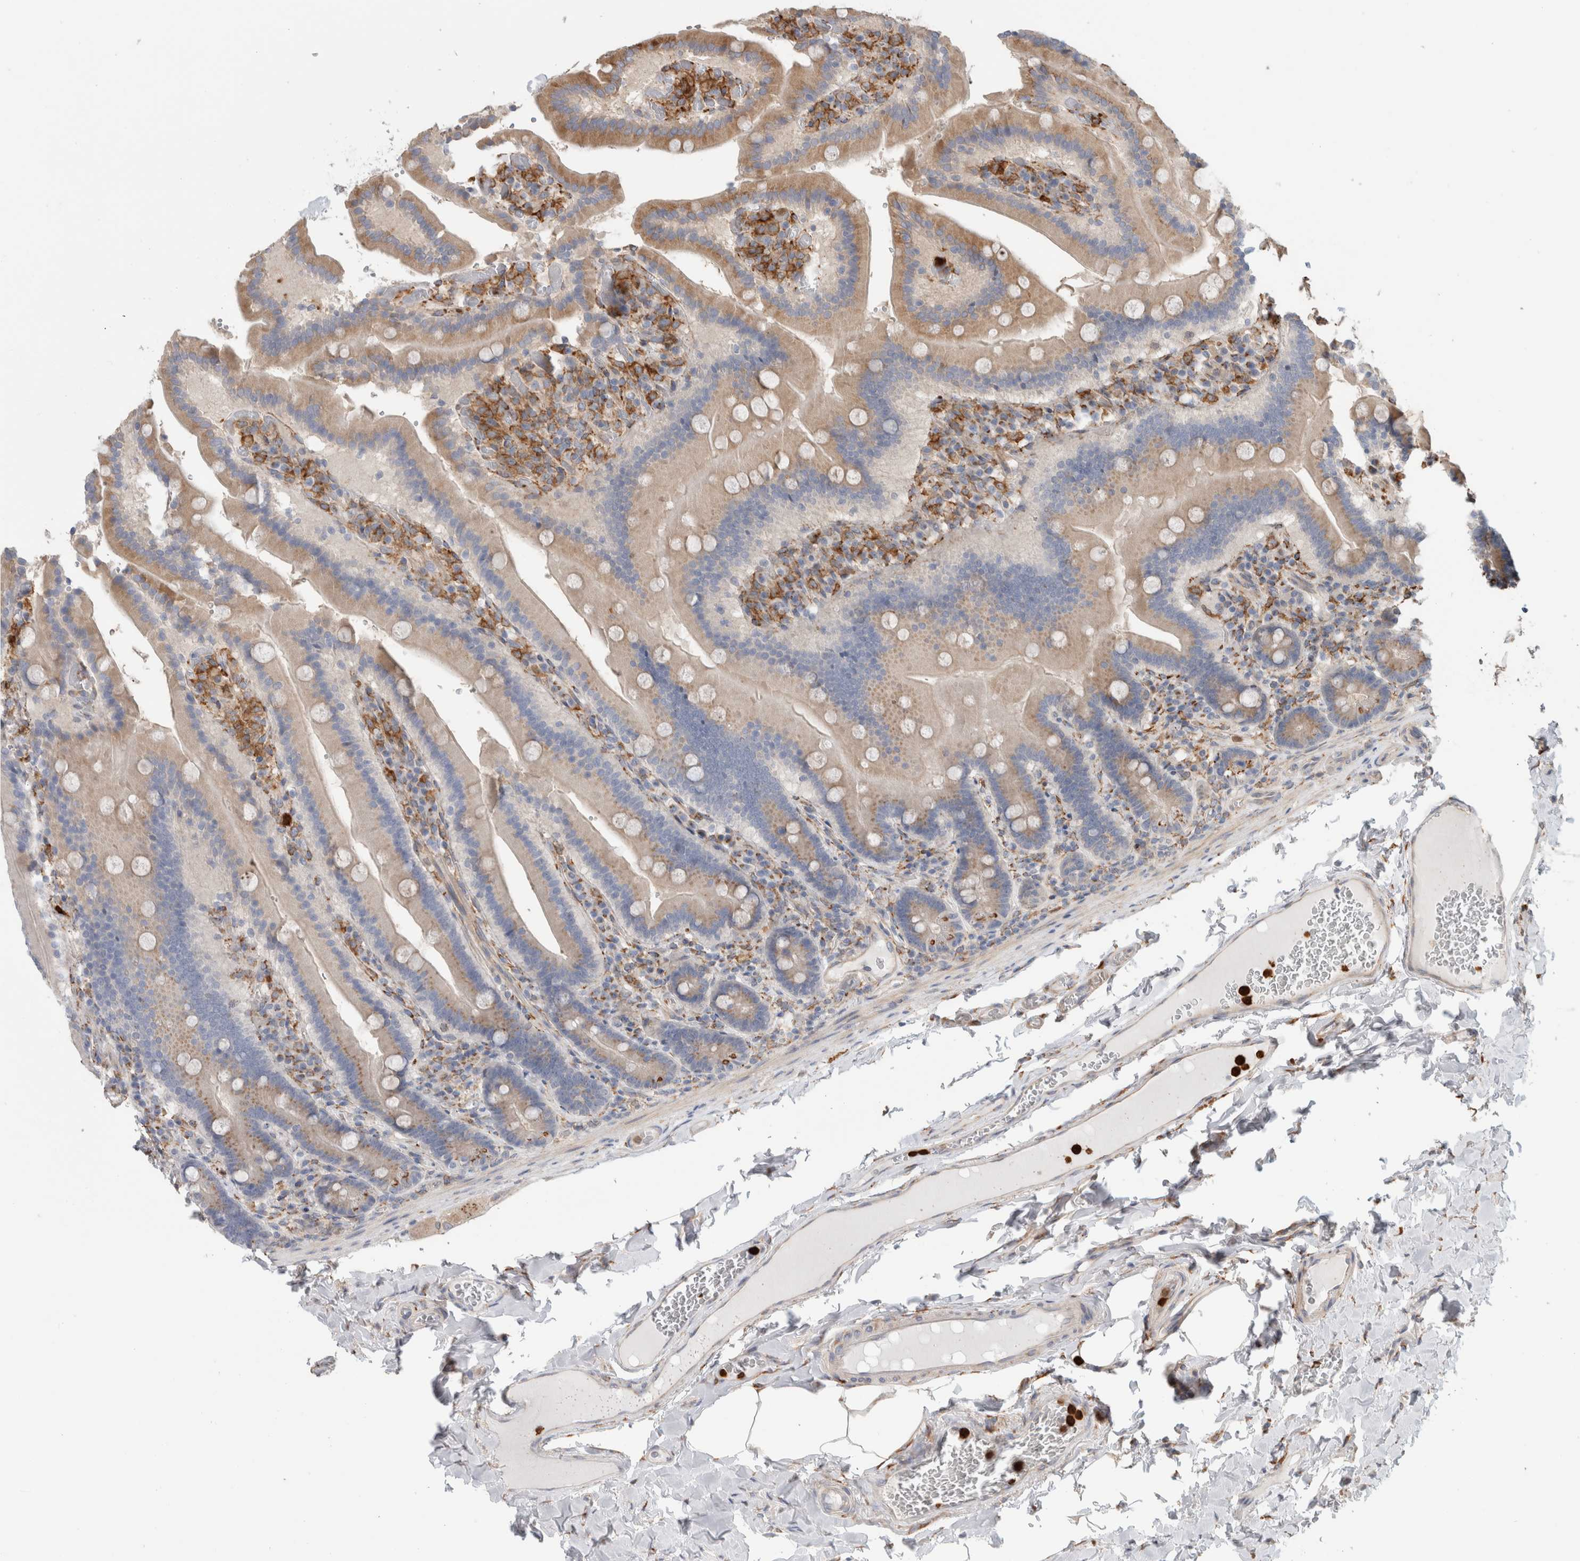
{"staining": {"intensity": "moderate", "quantity": "25%-75%", "location": "cytoplasmic/membranous"}, "tissue": "duodenum", "cell_type": "Glandular cells", "image_type": "normal", "snomed": [{"axis": "morphology", "description": "Normal tissue, NOS"}, {"axis": "topography", "description": "Duodenum"}], "caption": "Immunohistochemistry of normal human duodenum displays medium levels of moderate cytoplasmic/membranous positivity in approximately 25%-75% of glandular cells. (IHC, brightfield microscopy, high magnification).", "gene": "P4HA1", "patient": {"sex": "female", "age": 62}}